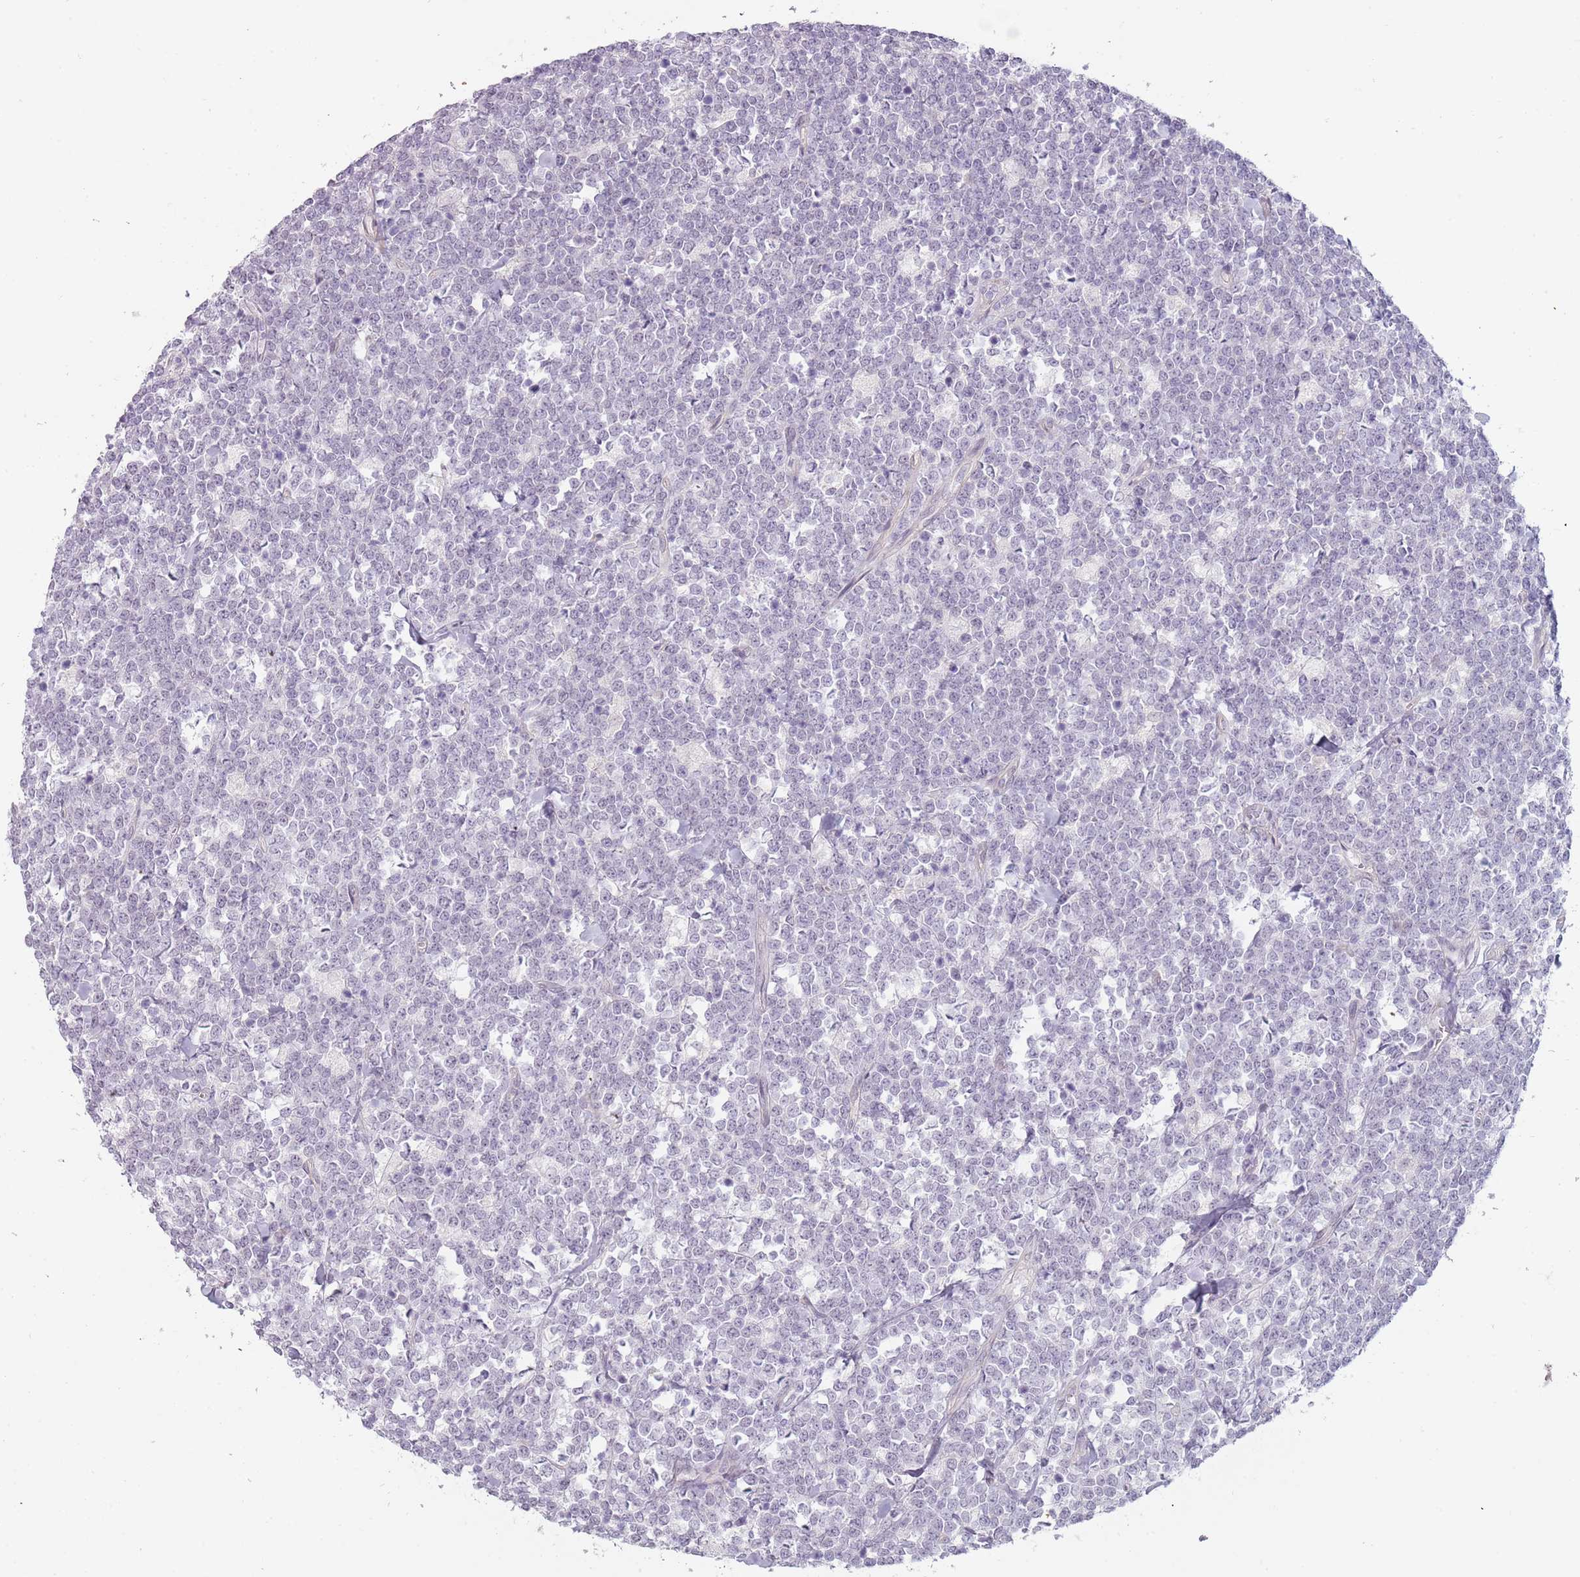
{"staining": {"intensity": "negative", "quantity": "none", "location": "none"}, "tissue": "lymphoma", "cell_type": "Tumor cells", "image_type": "cancer", "snomed": [{"axis": "morphology", "description": "Malignant lymphoma, non-Hodgkin's type, High grade"}, {"axis": "topography", "description": "Small intestine"}], "caption": "This is an immunohistochemistry (IHC) histopathology image of human lymphoma. There is no positivity in tumor cells.", "gene": "RFX2", "patient": {"sex": "male", "age": 8}}